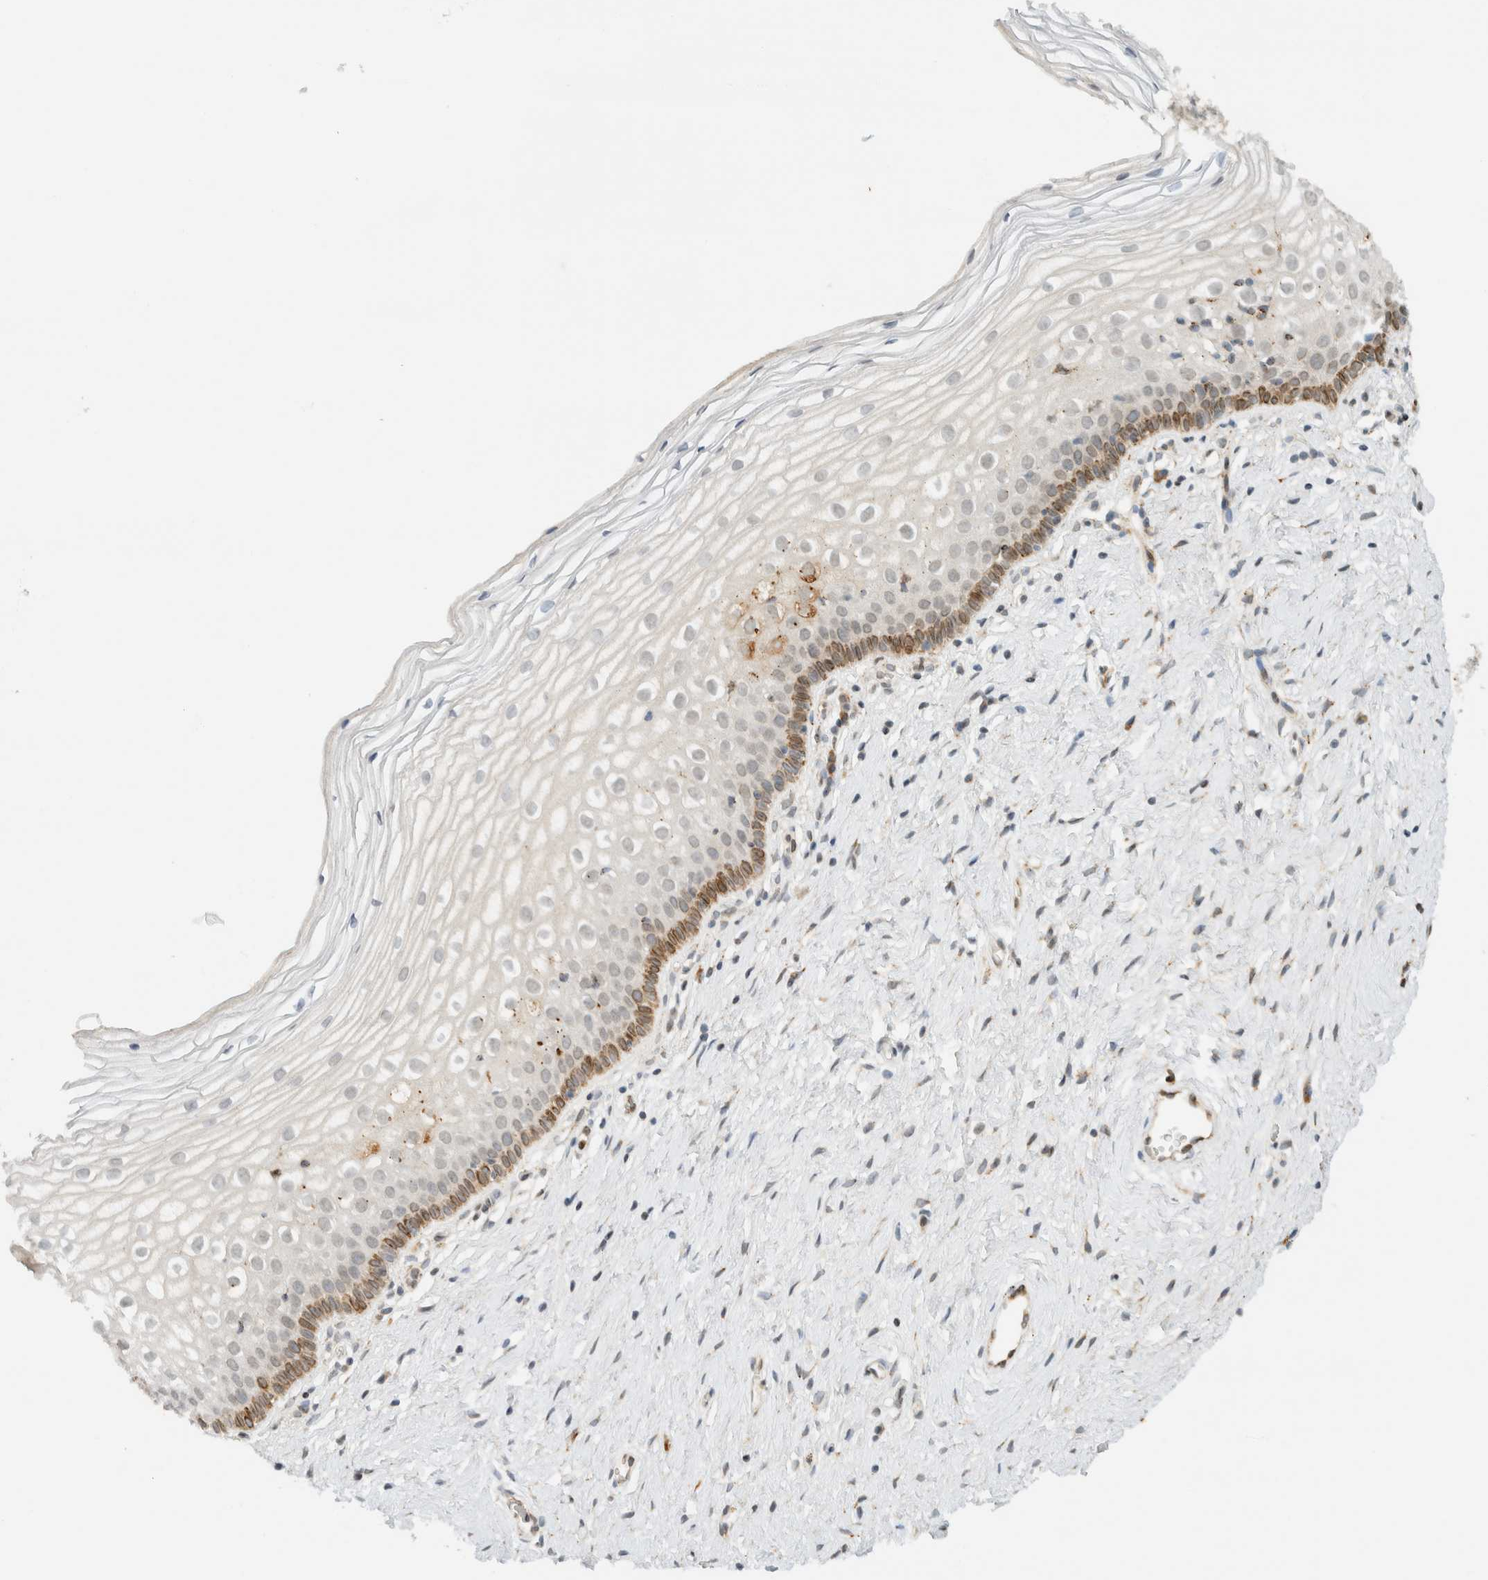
{"staining": {"intensity": "moderate", "quantity": "<25%", "location": "cytoplasmic/membranous"}, "tissue": "cervix", "cell_type": "Squamous epithelial cells", "image_type": "normal", "snomed": [{"axis": "morphology", "description": "Normal tissue, NOS"}, {"axis": "topography", "description": "Cervix"}], "caption": "IHC photomicrograph of normal cervix: human cervix stained using IHC exhibits low levels of moderate protein expression localized specifically in the cytoplasmic/membranous of squamous epithelial cells, appearing as a cytoplasmic/membranous brown color.", "gene": "ITPRID1", "patient": {"sex": "female", "age": 27}}